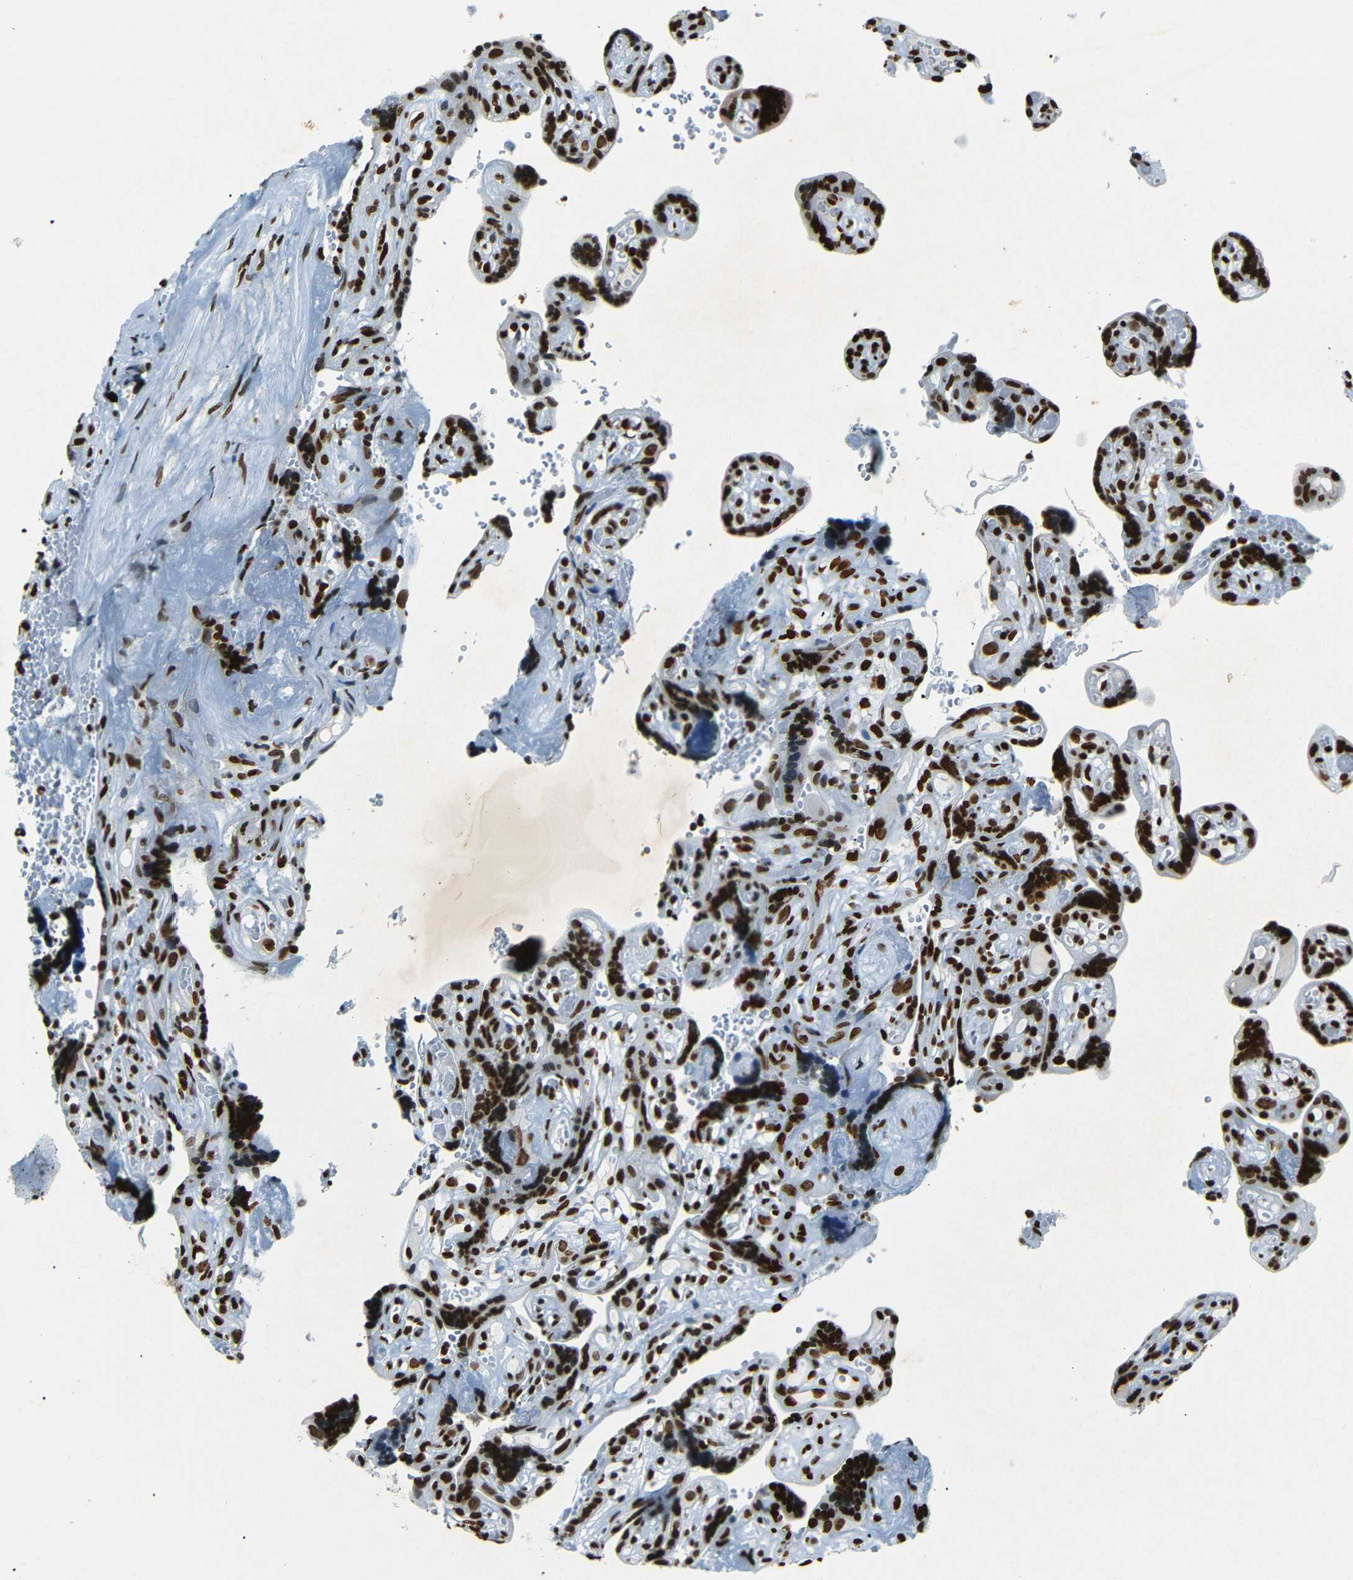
{"staining": {"intensity": "strong", "quantity": ">75%", "location": "nuclear"}, "tissue": "placenta", "cell_type": "Decidual cells", "image_type": "normal", "snomed": [{"axis": "morphology", "description": "Normal tissue, NOS"}, {"axis": "topography", "description": "Placenta"}], "caption": "Strong nuclear staining is seen in about >75% of decidual cells in normal placenta.", "gene": "HMGN1", "patient": {"sex": "female", "age": 30}}